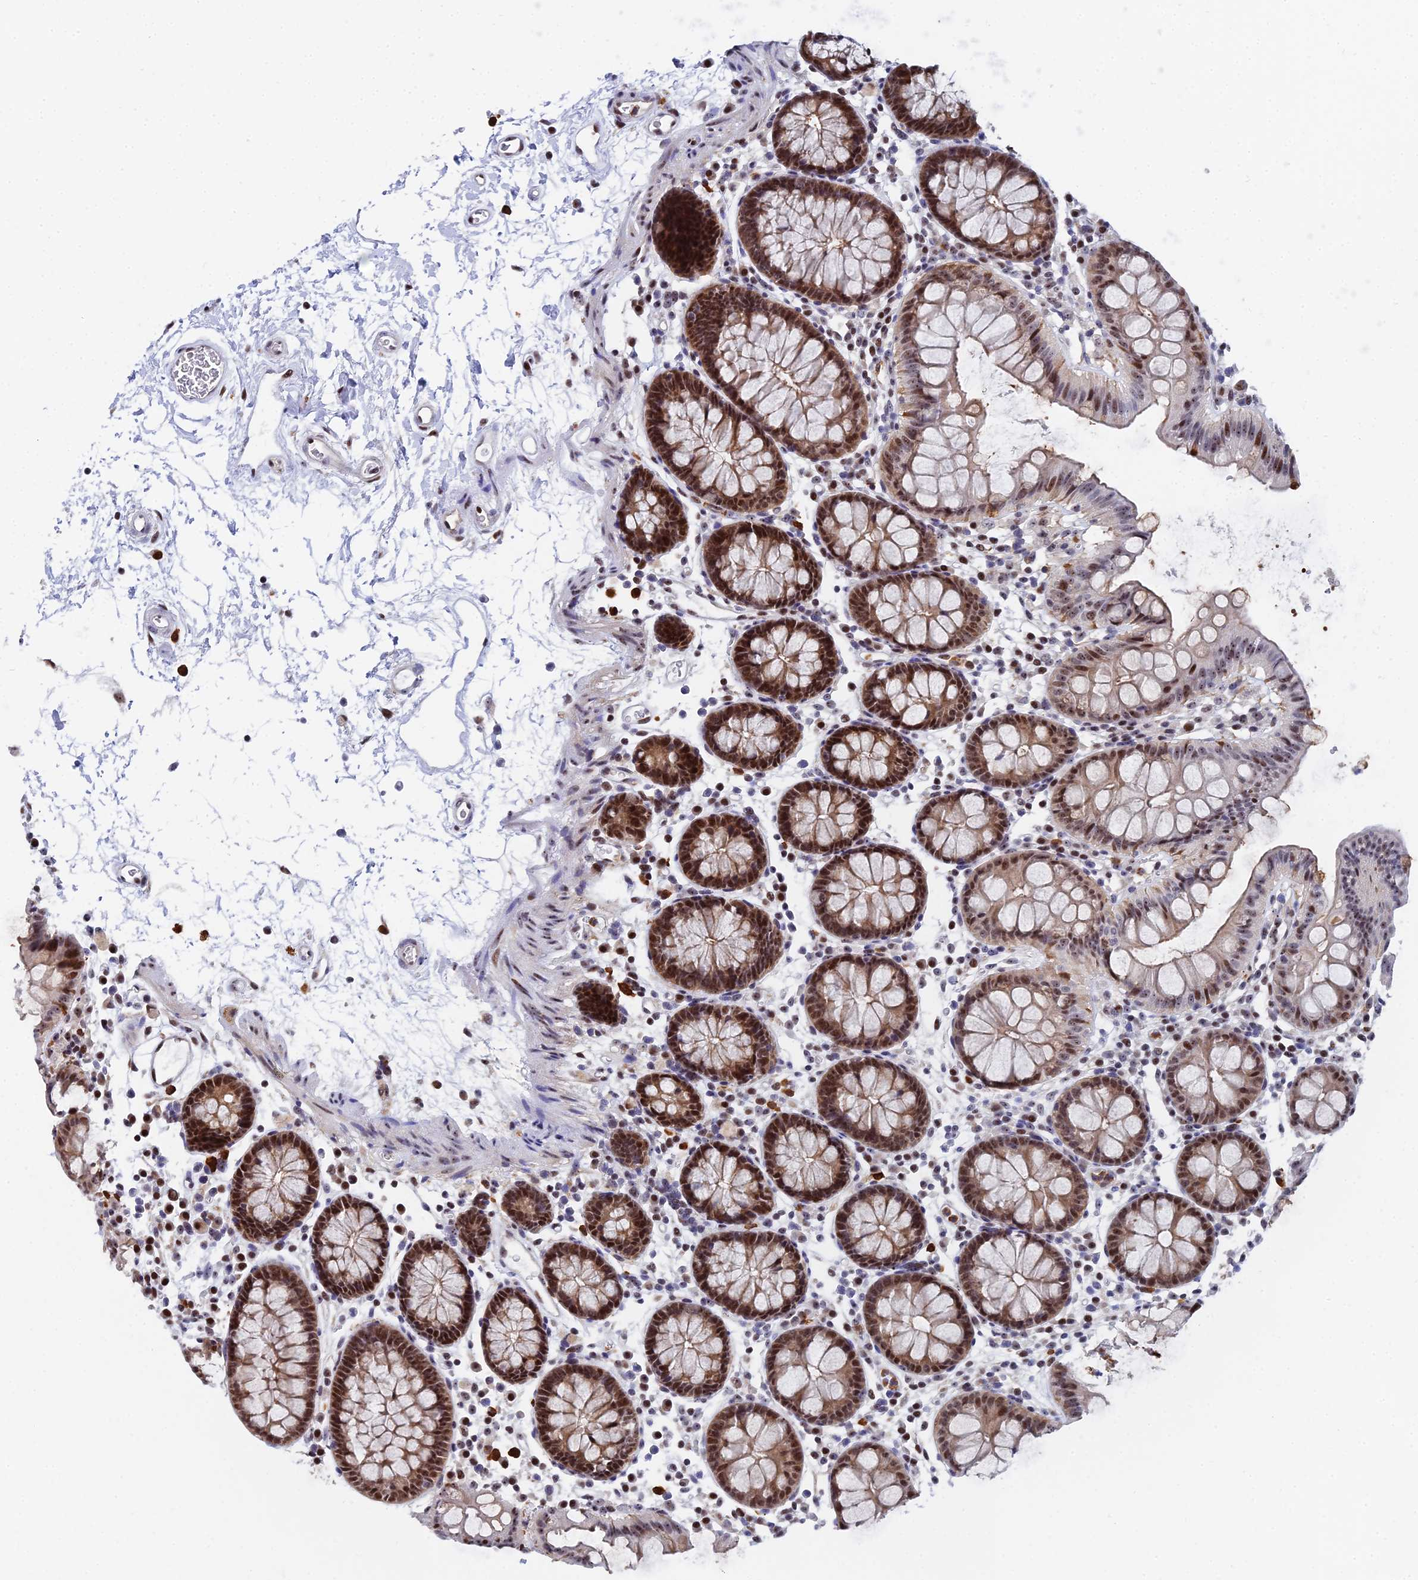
{"staining": {"intensity": "moderate", "quantity": ">75%", "location": "nuclear"}, "tissue": "colon", "cell_type": "Endothelial cells", "image_type": "normal", "snomed": [{"axis": "morphology", "description": "Normal tissue, NOS"}, {"axis": "topography", "description": "Colon"}], "caption": "Approximately >75% of endothelial cells in normal human colon exhibit moderate nuclear protein staining as visualized by brown immunohistochemical staining.", "gene": "TIFA", "patient": {"sex": "male", "age": 75}}